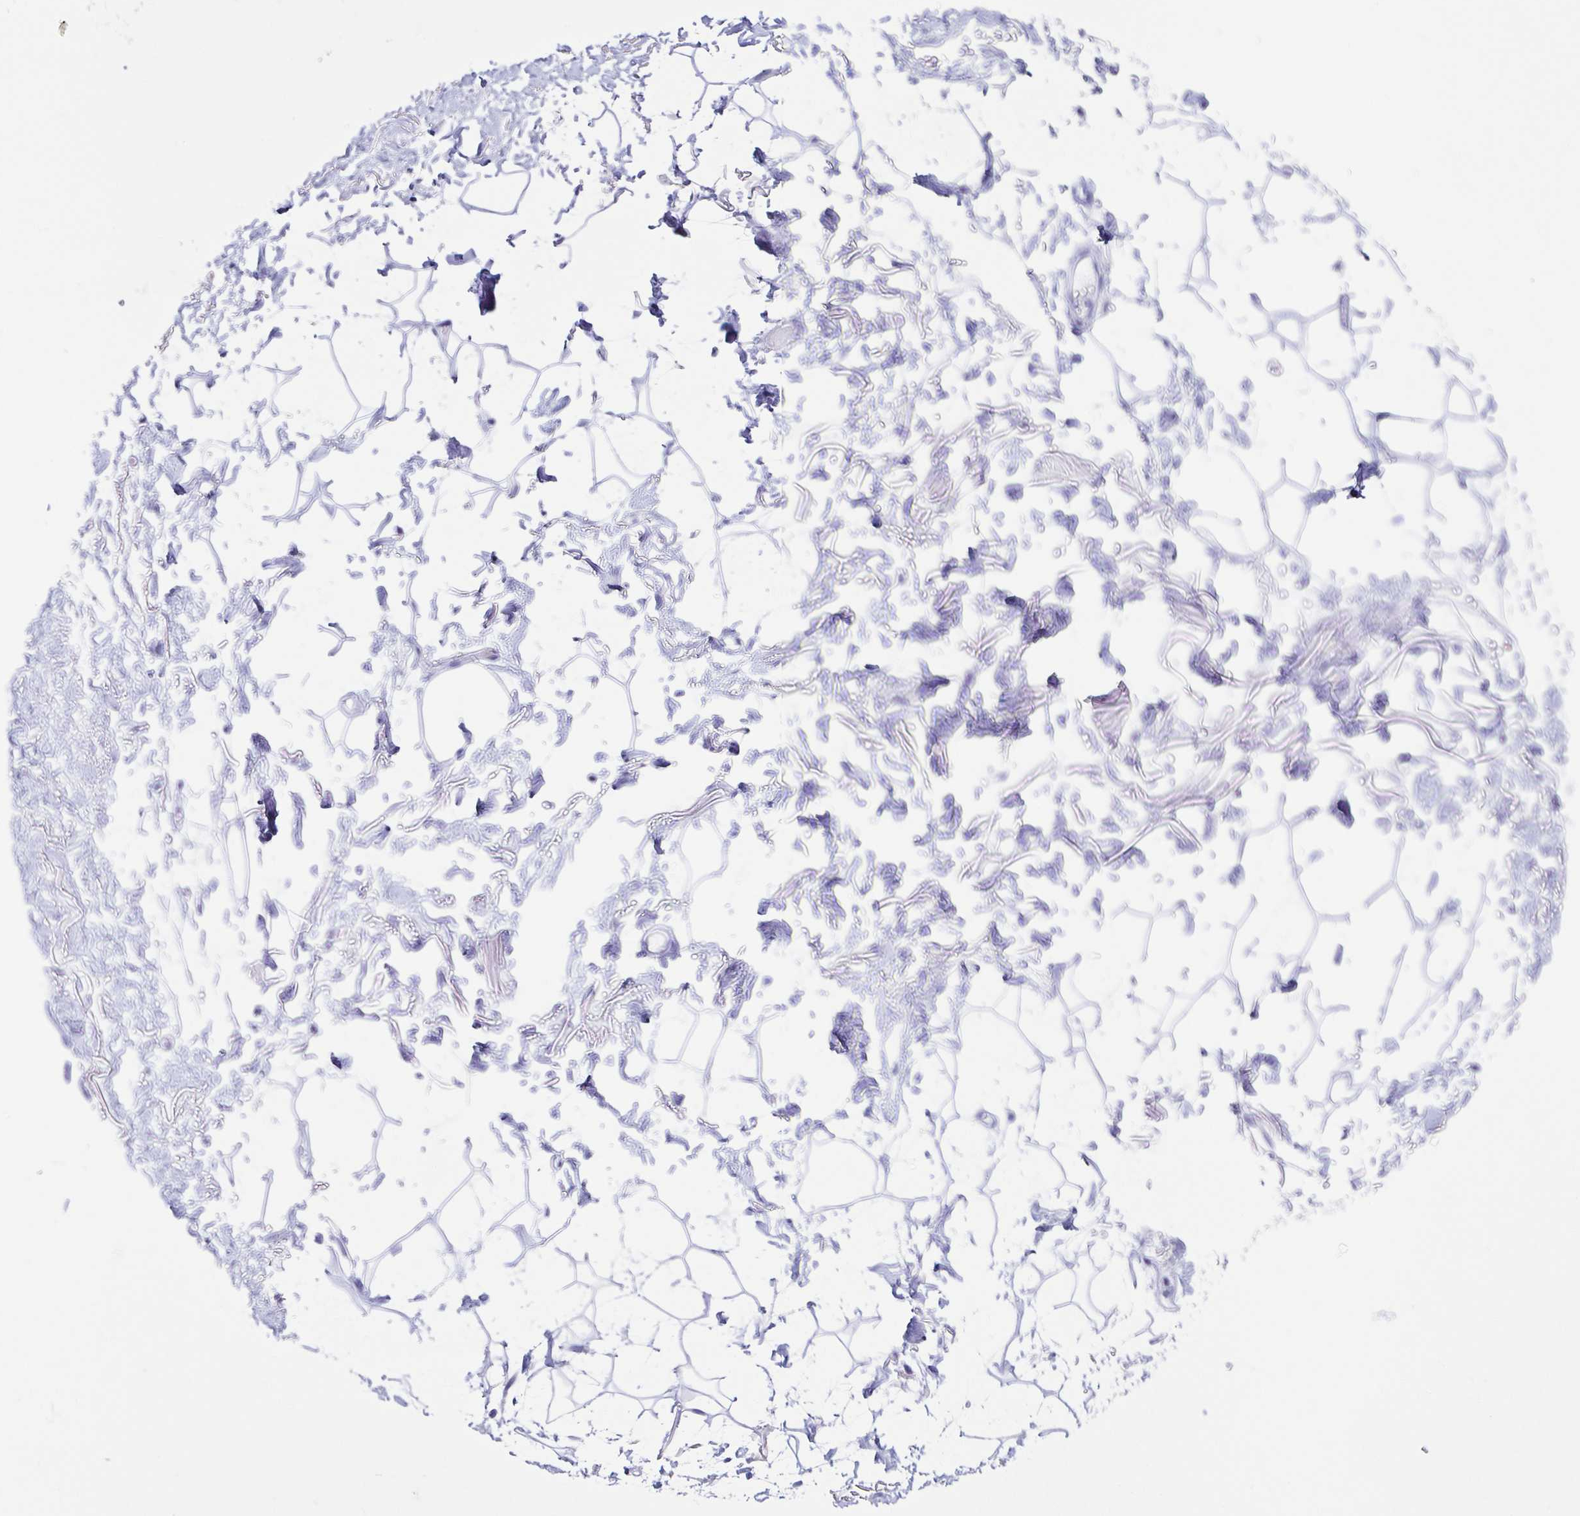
{"staining": {"intensity": "negative", "quantity": "none", "location": "none"}, "tissue": "adipose tissue", "cell_type": "Adipocytes", "image_type": "normal", "snomed": [{"axis": "morphology", "description": "Normal tissue, NOS"}, {"axis": "topography", "description": "Anal"}, {"axis": "topography", "description": "Peripheral nerve tissue"}], "caption": "A high-resolution photomicrograph shows immunohistochemistry staining of normal adipose tissue, which exhibits no significant staining in adipocytes. Brightfield microscopy of immunohistochemistry (IHC) stained with DAB (brown) and hematoxylin (blue), captured at high magnification.", "gene": "AQP6", "patient": {"sex": "male", "age": 78}}